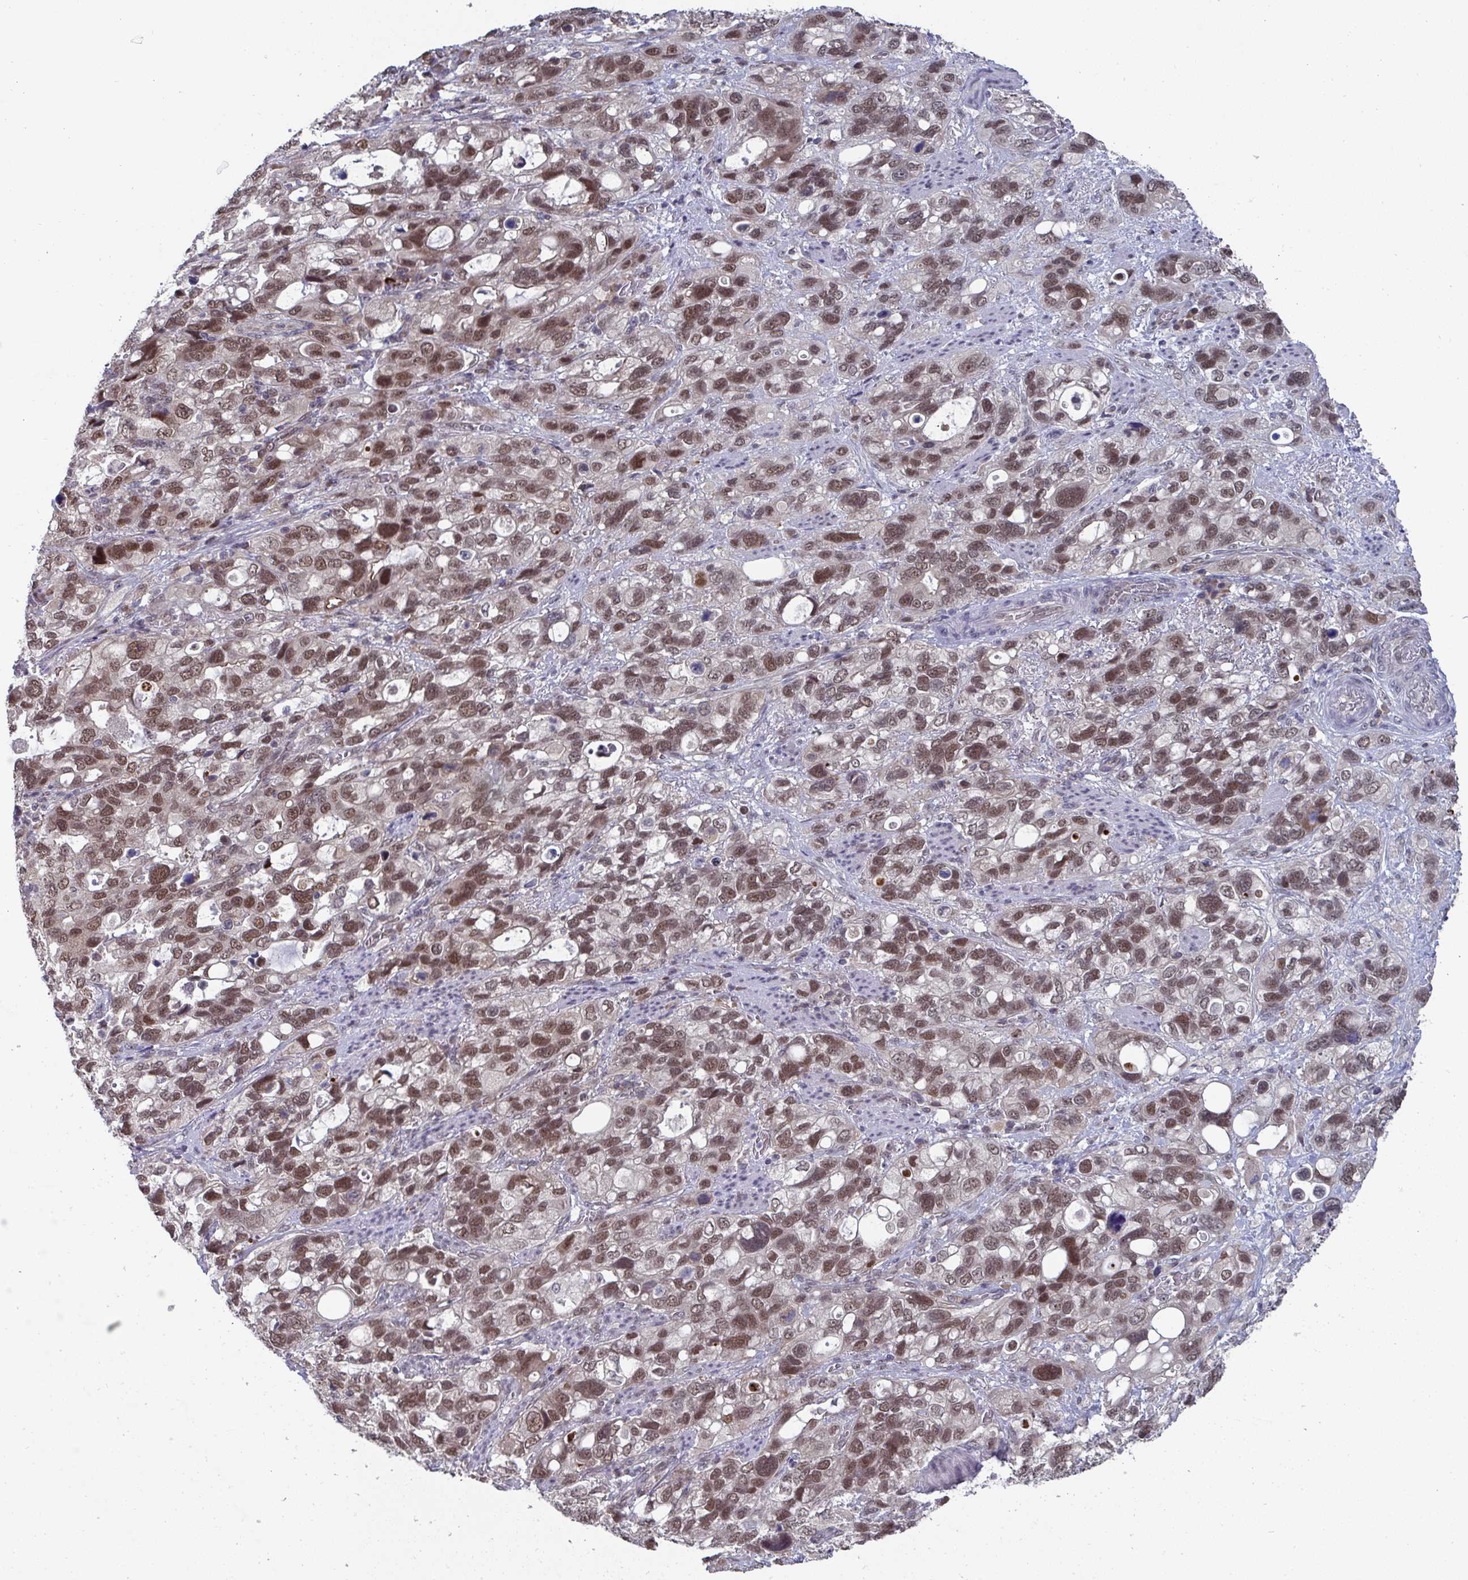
{"staining": {"intensity": "moderate", "quantity": ">75%", "location": "nuclear"}, "tissue": "stomach cancer", "cell_type": "Tumor cells", "image_type": "cancer", "snomed": [{"axis": "morphology", "description": "Adenocarcinoma, NOS"}, {"axis": "topography", "description": "Stomach, upper"}], "caption": "An IHC photomicrograph of tumor tissue is shown. Protein staining in brown shows moderate nuclear positivity in stomach cancer within tumor cells.", "gene": "JMJD1C", "patient": {"sex": "female", "age": 81}}